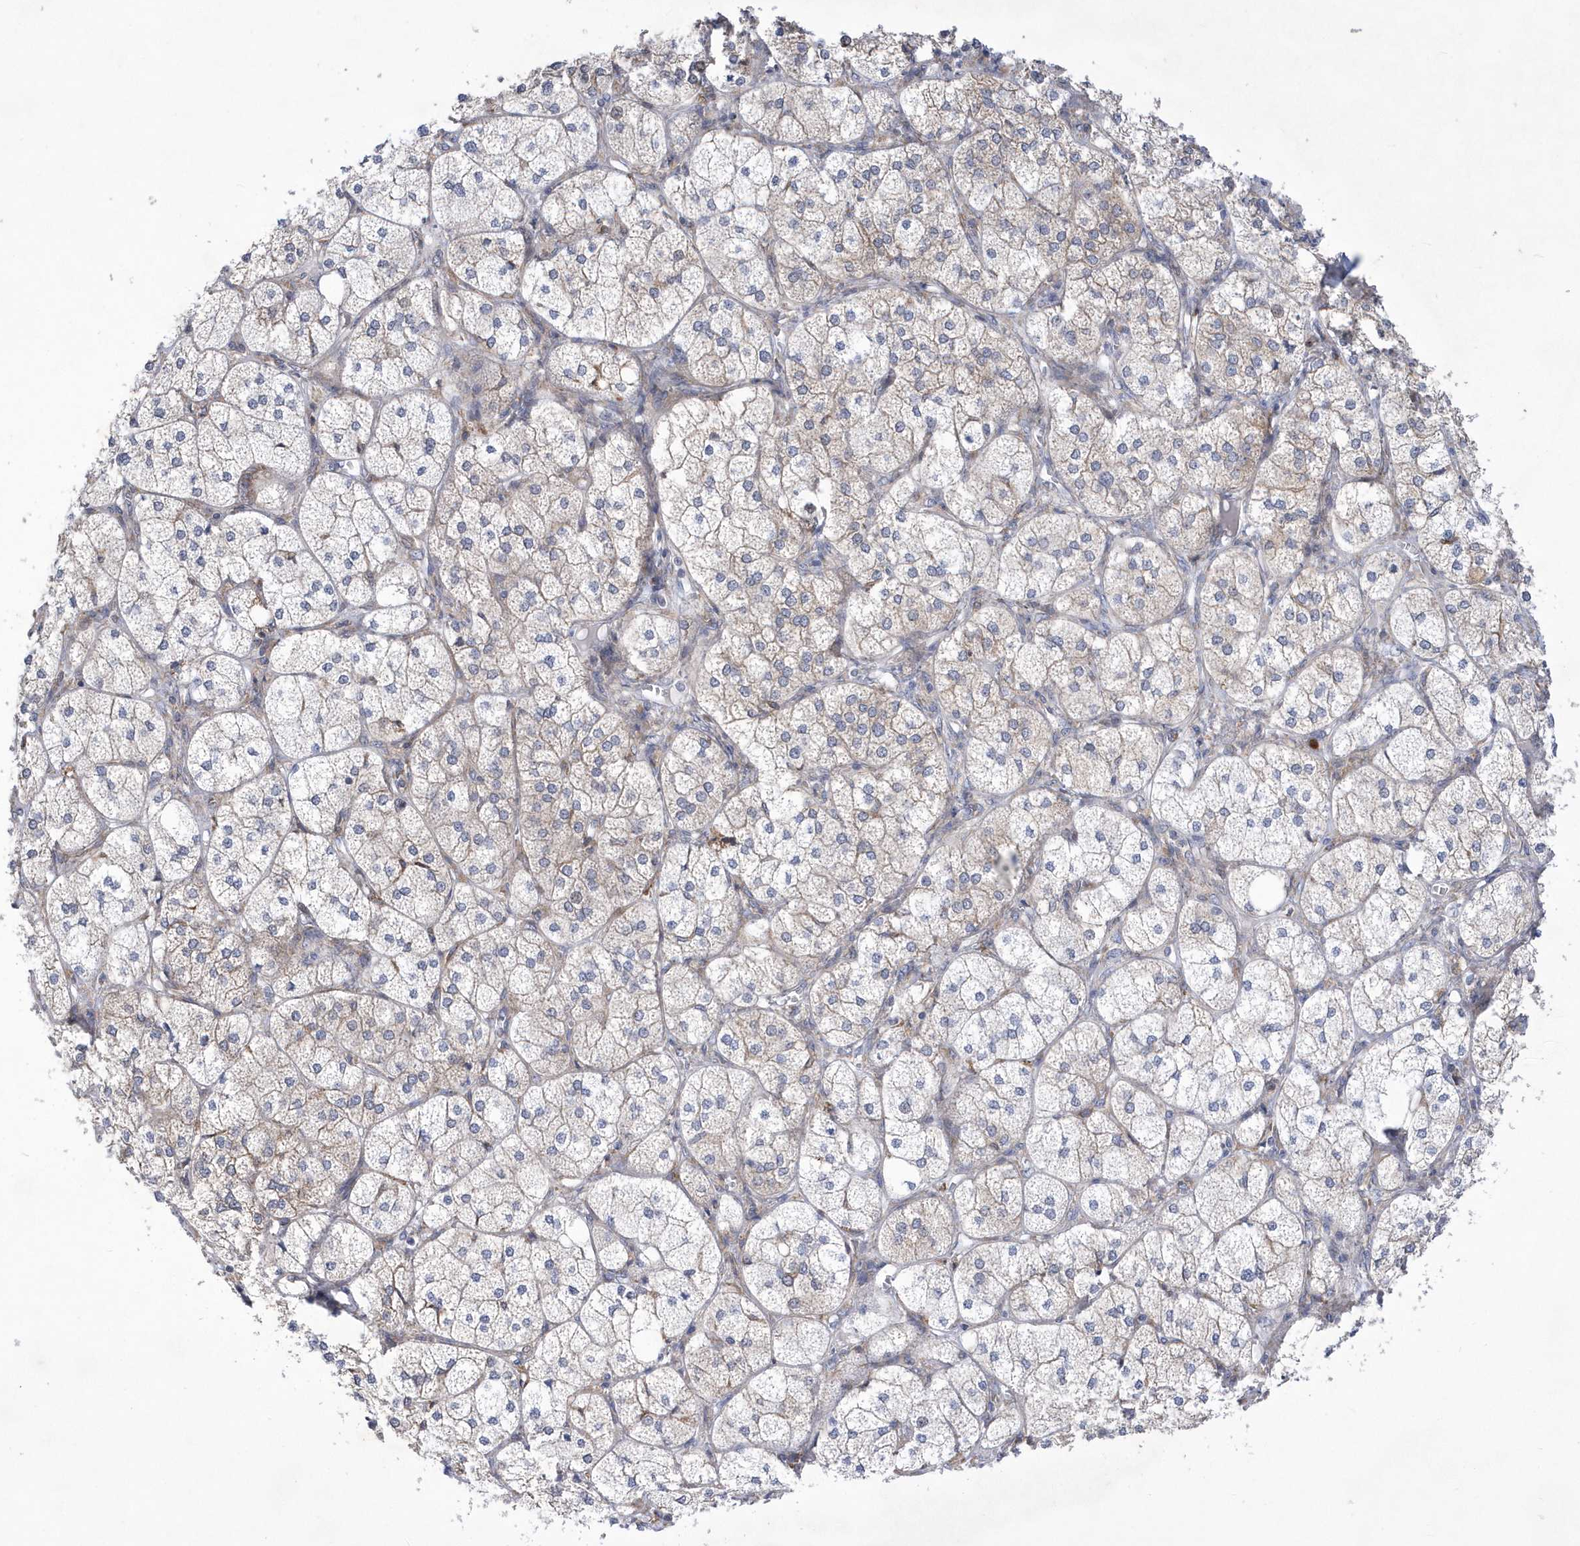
{"staining": {"intensity": "weak", "quantity": "<25%", "location": "cytoplasmic/membranous"}, "tissue": "adrenal gland", "cell_type": "Glandular cells", "image_type": "normal", "snomed": [{"axis": "morphology", "description": "Normal tissue, NOS"}, {"axis": "topography", "description": "Adrenal gland"}], "caption": "The micrograph exhibits no staining of glandular cells in normal adrenal gland.", "gene": "MED31", "patient": {"sex": "female", "age": 61}}